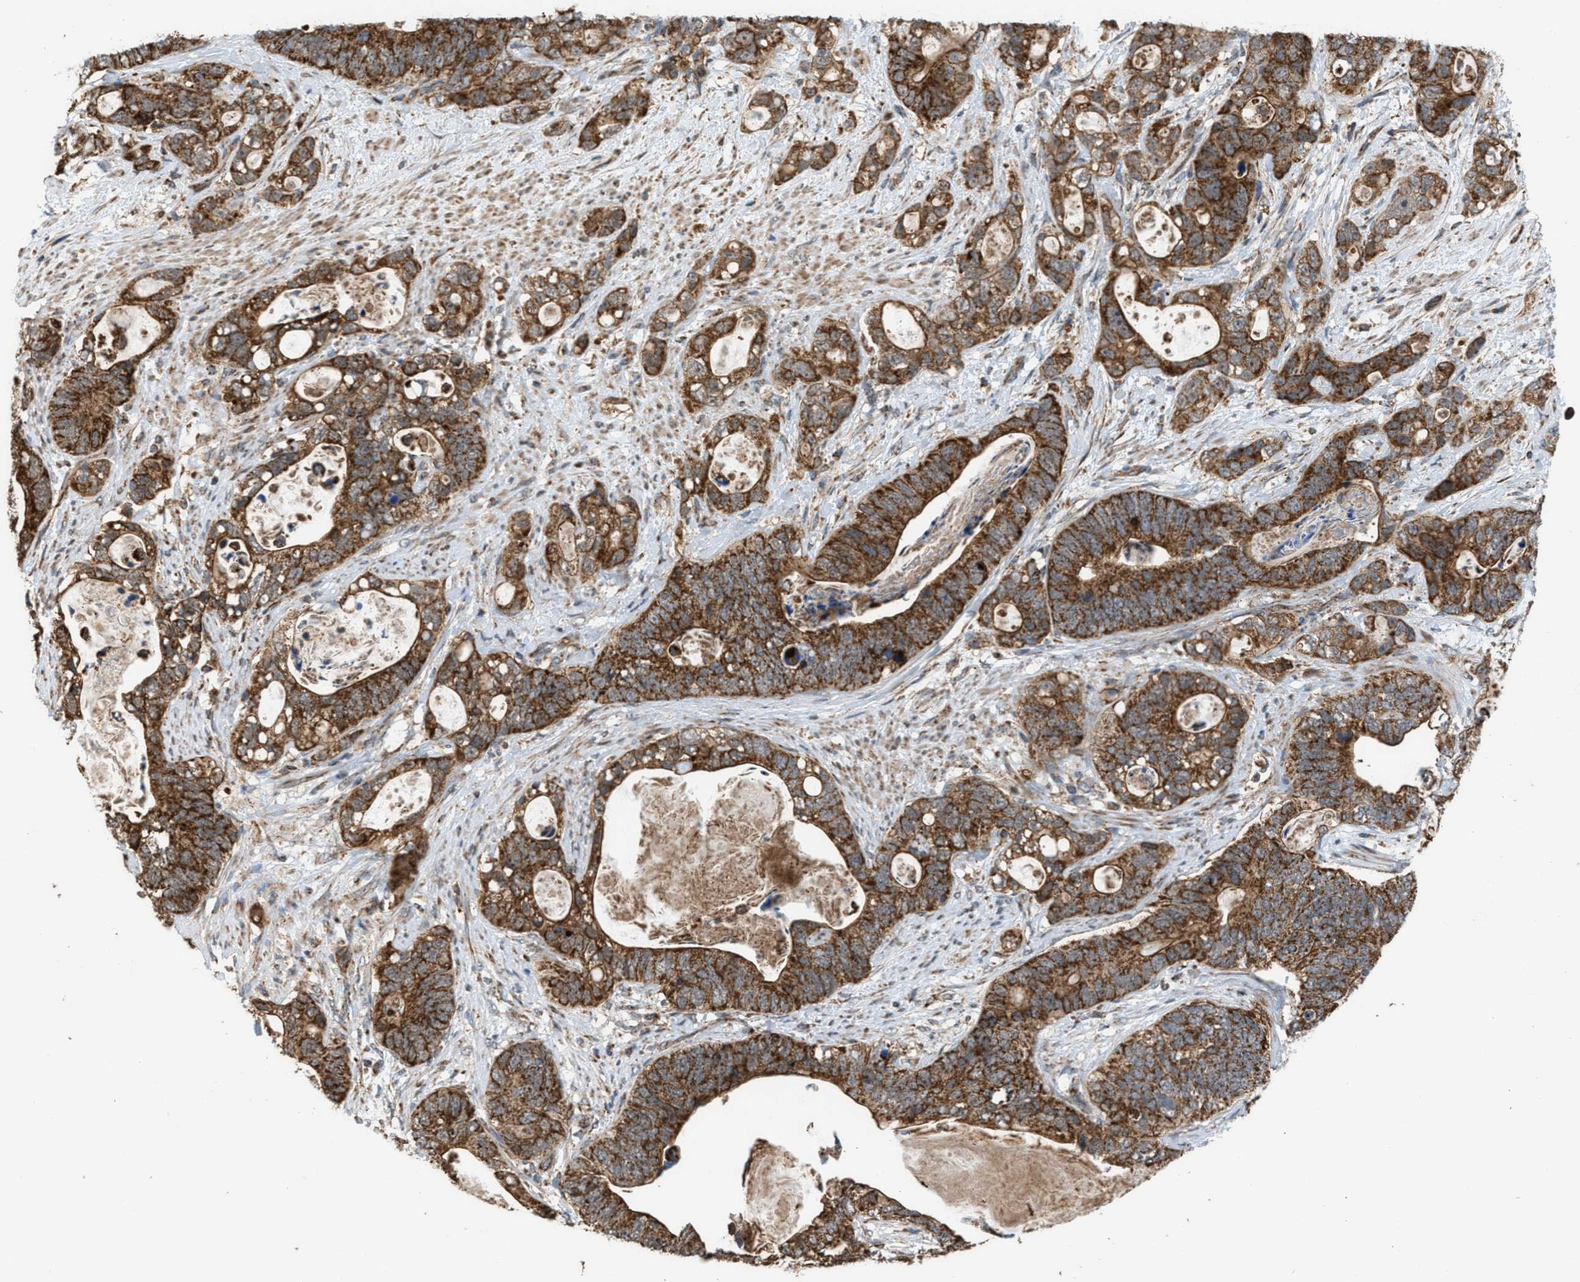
{"staining": {"intensity": "strong", "quantity": ">75%", "location": "cytoplasmic/membranous"}, "tissue": "stomach cancer", "cell_type": "Tumor cells", "image_type": "cancer", "snomed": [{"axis": "morphology", "description": "Normal tissue, NOS"}, {"axis": "morphology", "description": "Adenocarcinoma, NOS"}, {"axis": "topography", "description": "Stomach"}], "caption": "Stomach cancer (adenocarcinoma) was stained to show a protein in brown. There is high levels of strong cytoplasmic/membranous expression in about >75% of tumor cells.", "gene": "SGSM2", "patient": {"sex": "female", "age": 89}}